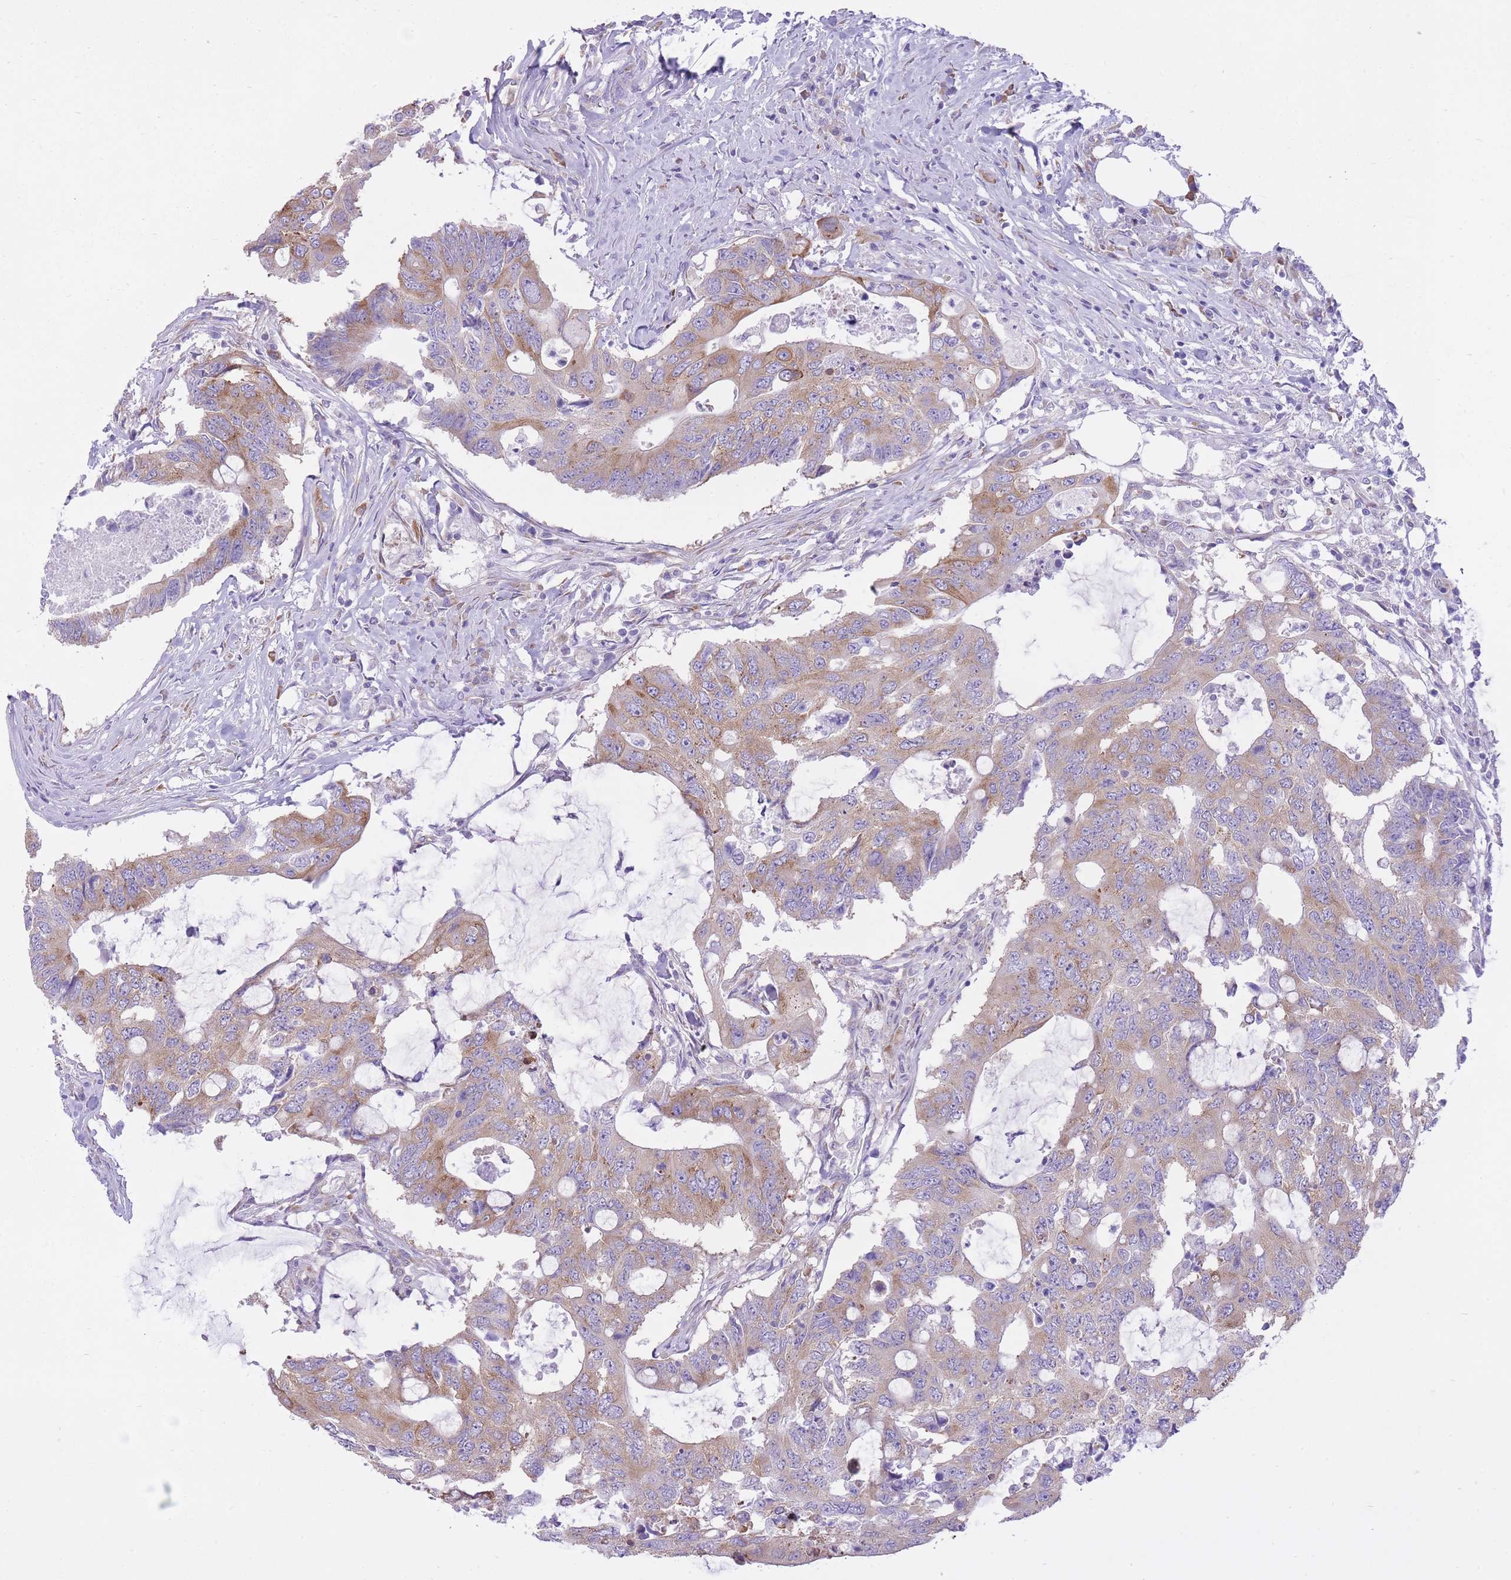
{"staining": {"intensity": "moderate", "quantity": ">75%", "location": "cytoplasmic/membranous"}, "tissue": "colorectal cancer", "cell_type": "Tumor cells", "image_type": "cancer", "snomed": [{"axis": "morphology", "description": "Adenocarcinoma, NOS"}, {"axis": "topography", "description": "Colon"}], "caption": "Immunohistochemical staining of adenocarcinoma (colorectal) shows medium levels of moderate cytoplasmic/membranous positivity in about >75% of tumor cells. The staining was performed using DAB to visualize the protein expression in brown, while the nuclei were stained in blue with hematoxylin (Magnification: 20x).", "gene": "ZNF501", "patient": {"sex": "male", "age": 71}}